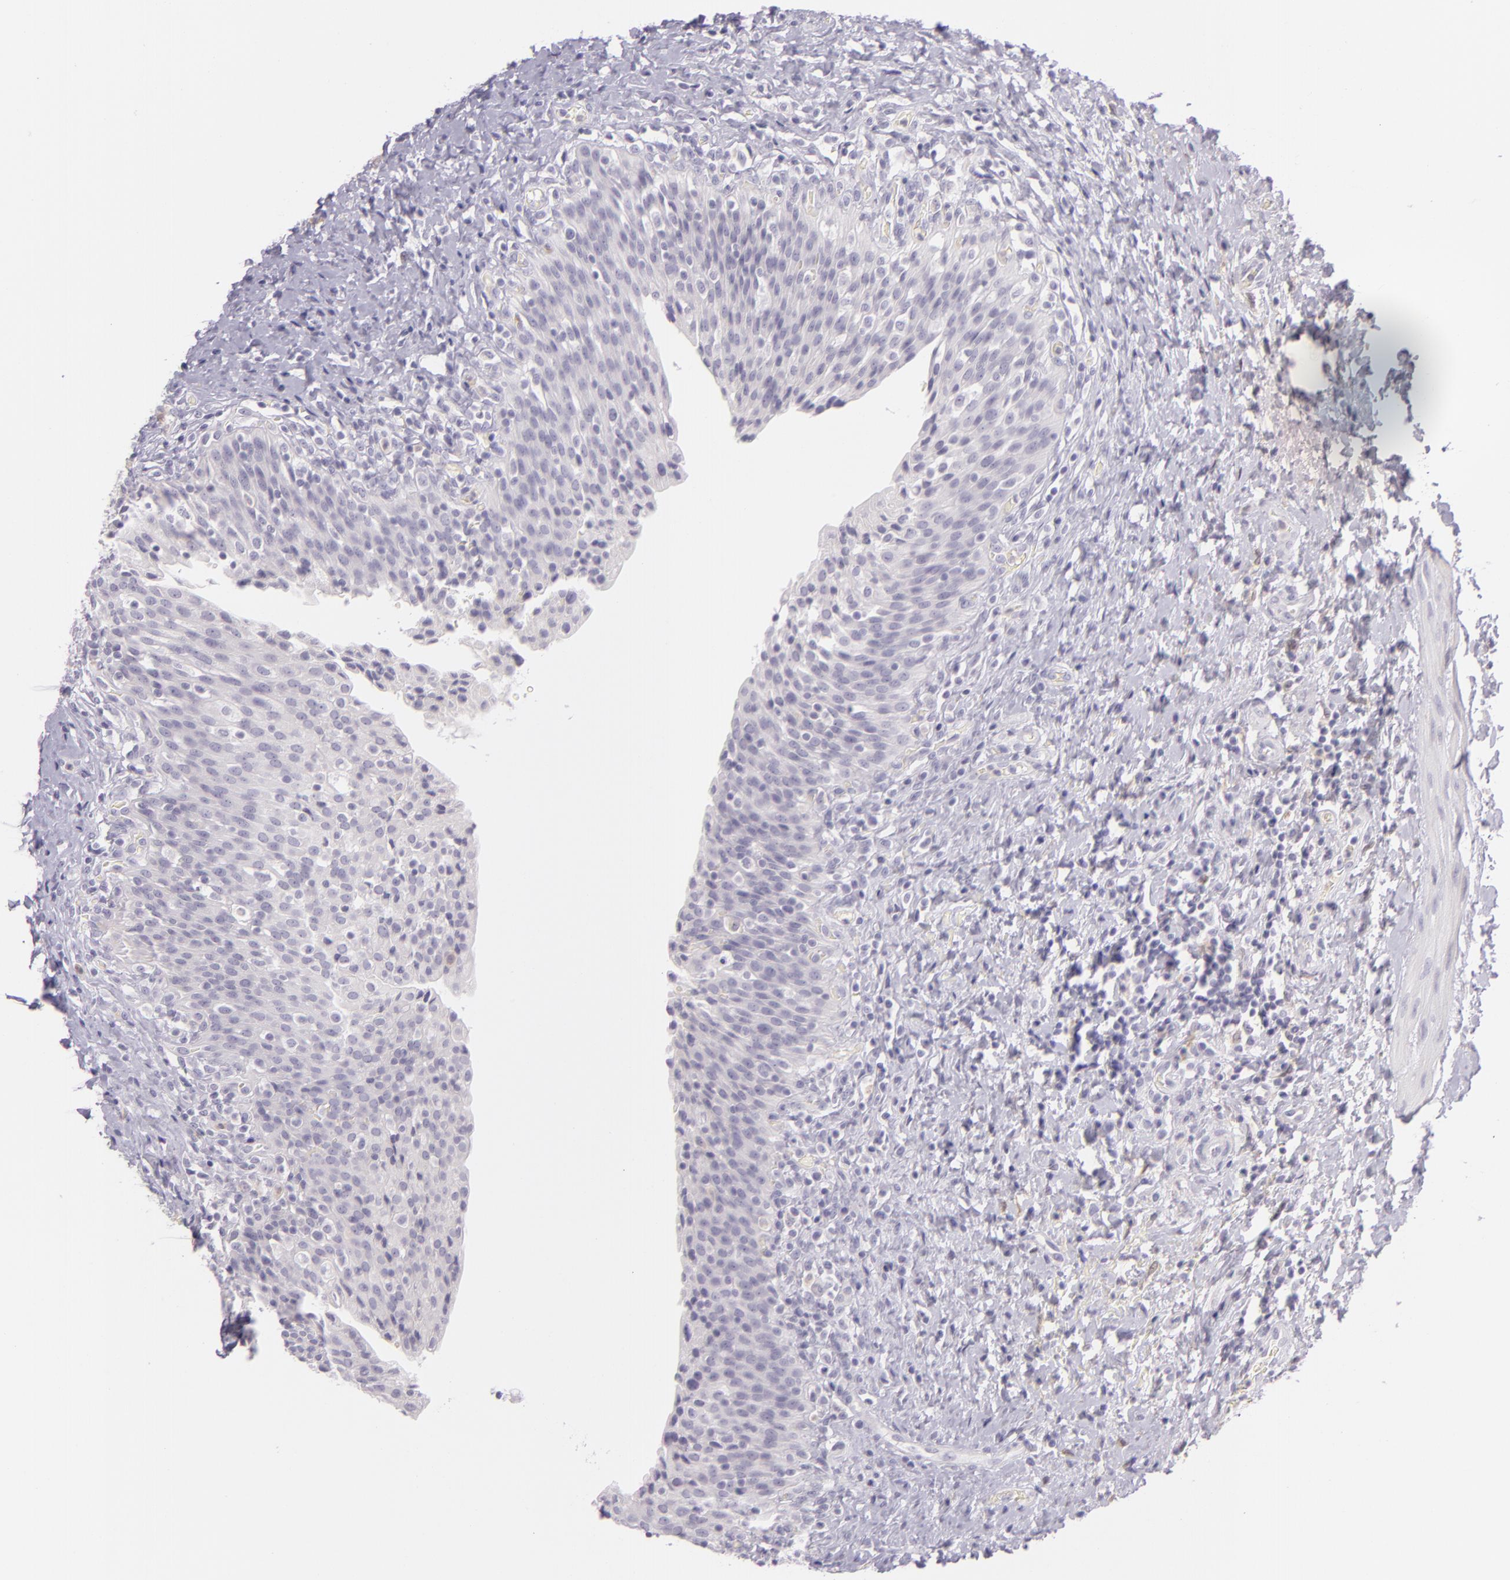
{"staining": {"intensity": "negative", "quantity": "none", "location": "none"}, "tissue": "urinary bladder", "cell_type": "Urothelial cells", "image_type": "normal", "snomed": [{"axis": "morphology", "description": "Normal tissue, NOS"}, {"axis": "topography", "description": "Urinary bladder"}], "caption": "Urothelial cells show no significant protein expression in benign urinary bladder.", "gene": "CBS", "patient": {"sex": "male", "age": 51}}